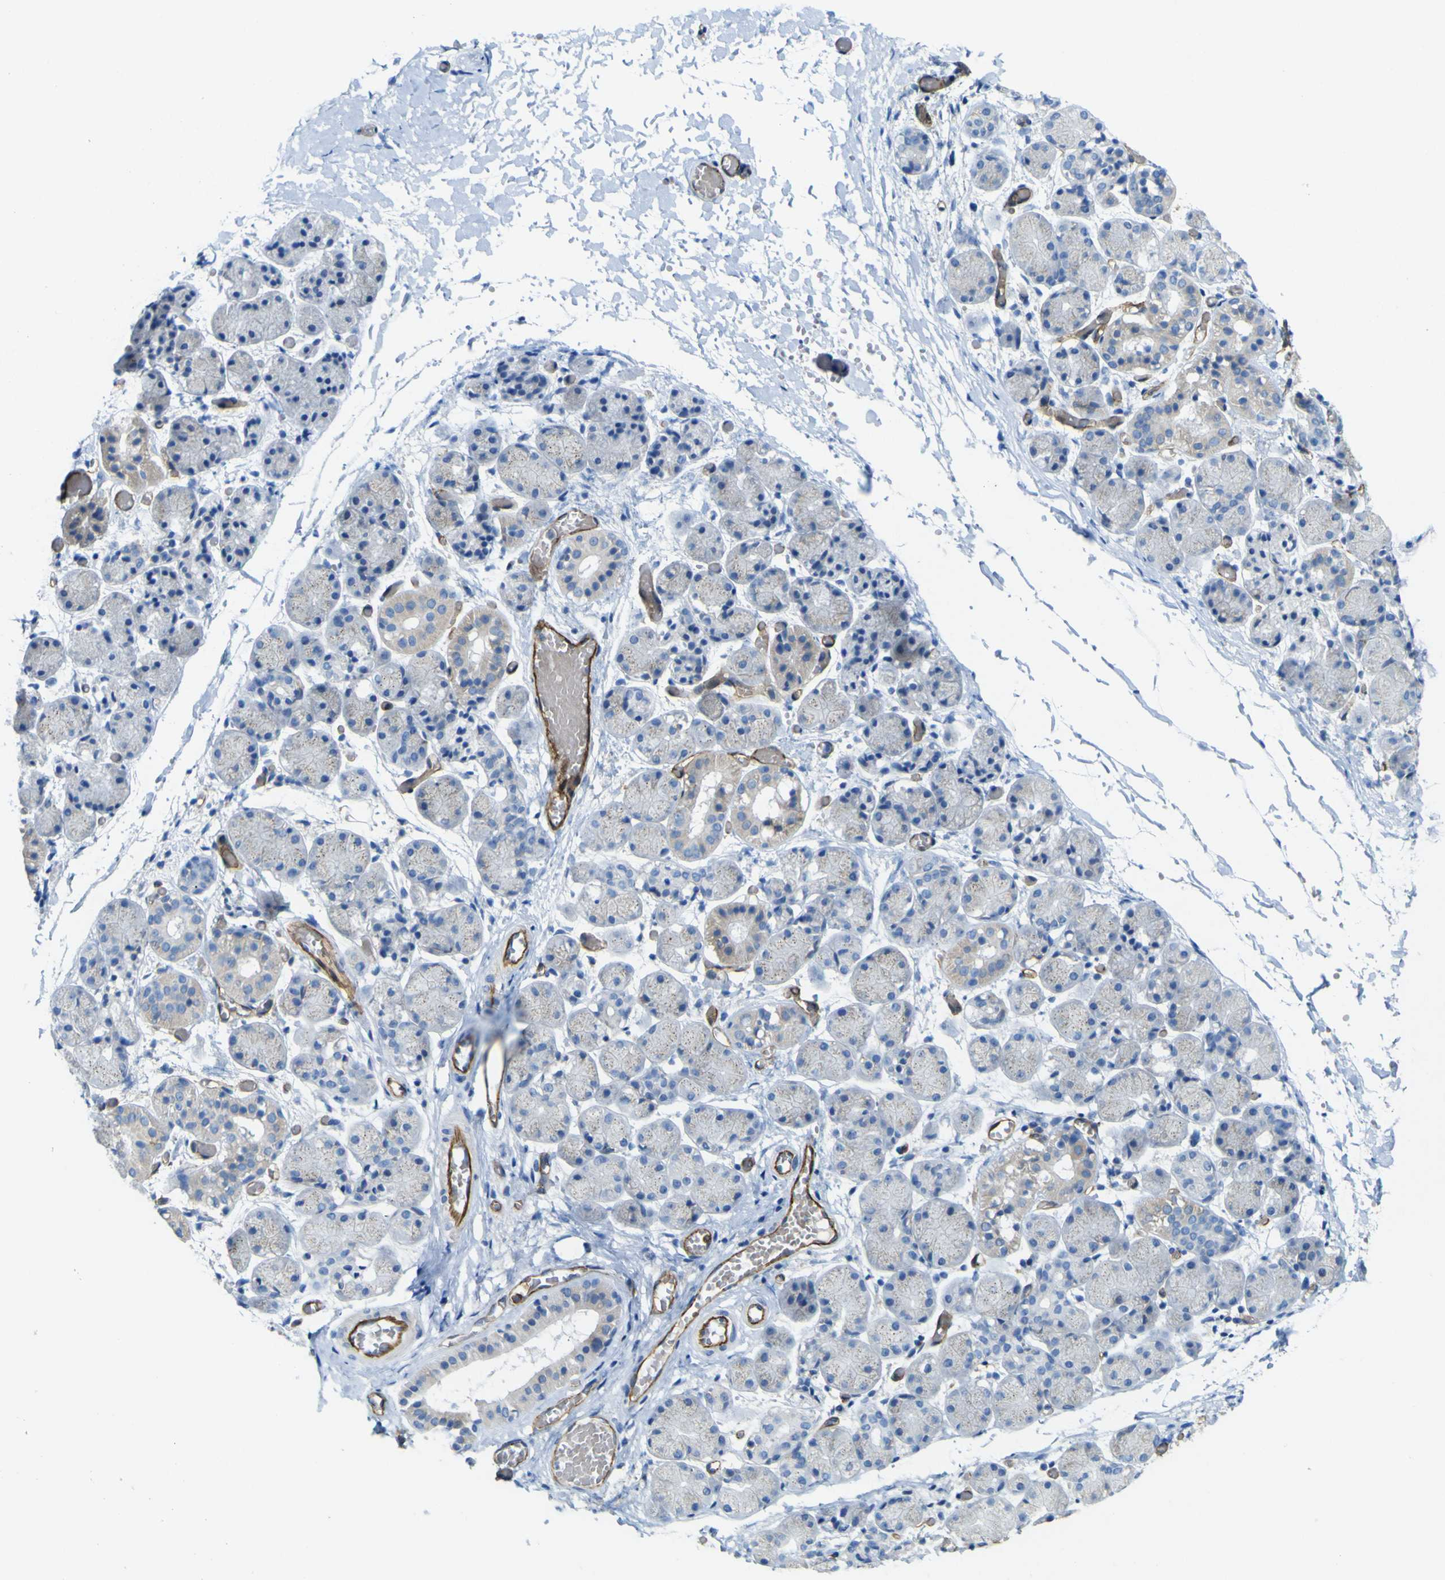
{"staining": {"intensity": "negative", "quantity": "none", "location": "none"}, "tissue": "salivary gland", "cell_type": "Glandular cells", "image_type": "normal", "snomed": [{"axis": "morphology", "description": "Normal tissue, NOS"}, {"axis": "topography", "description": "Salivary gland"}], "caption": "Glandular cells show no significant protein positivity in normal salivary gland. (DAB immunohistochemistry (IHC) with hematoxylin counter stain).", "gene": "CD93", "patient": {"sex": "female", "age": 24}}